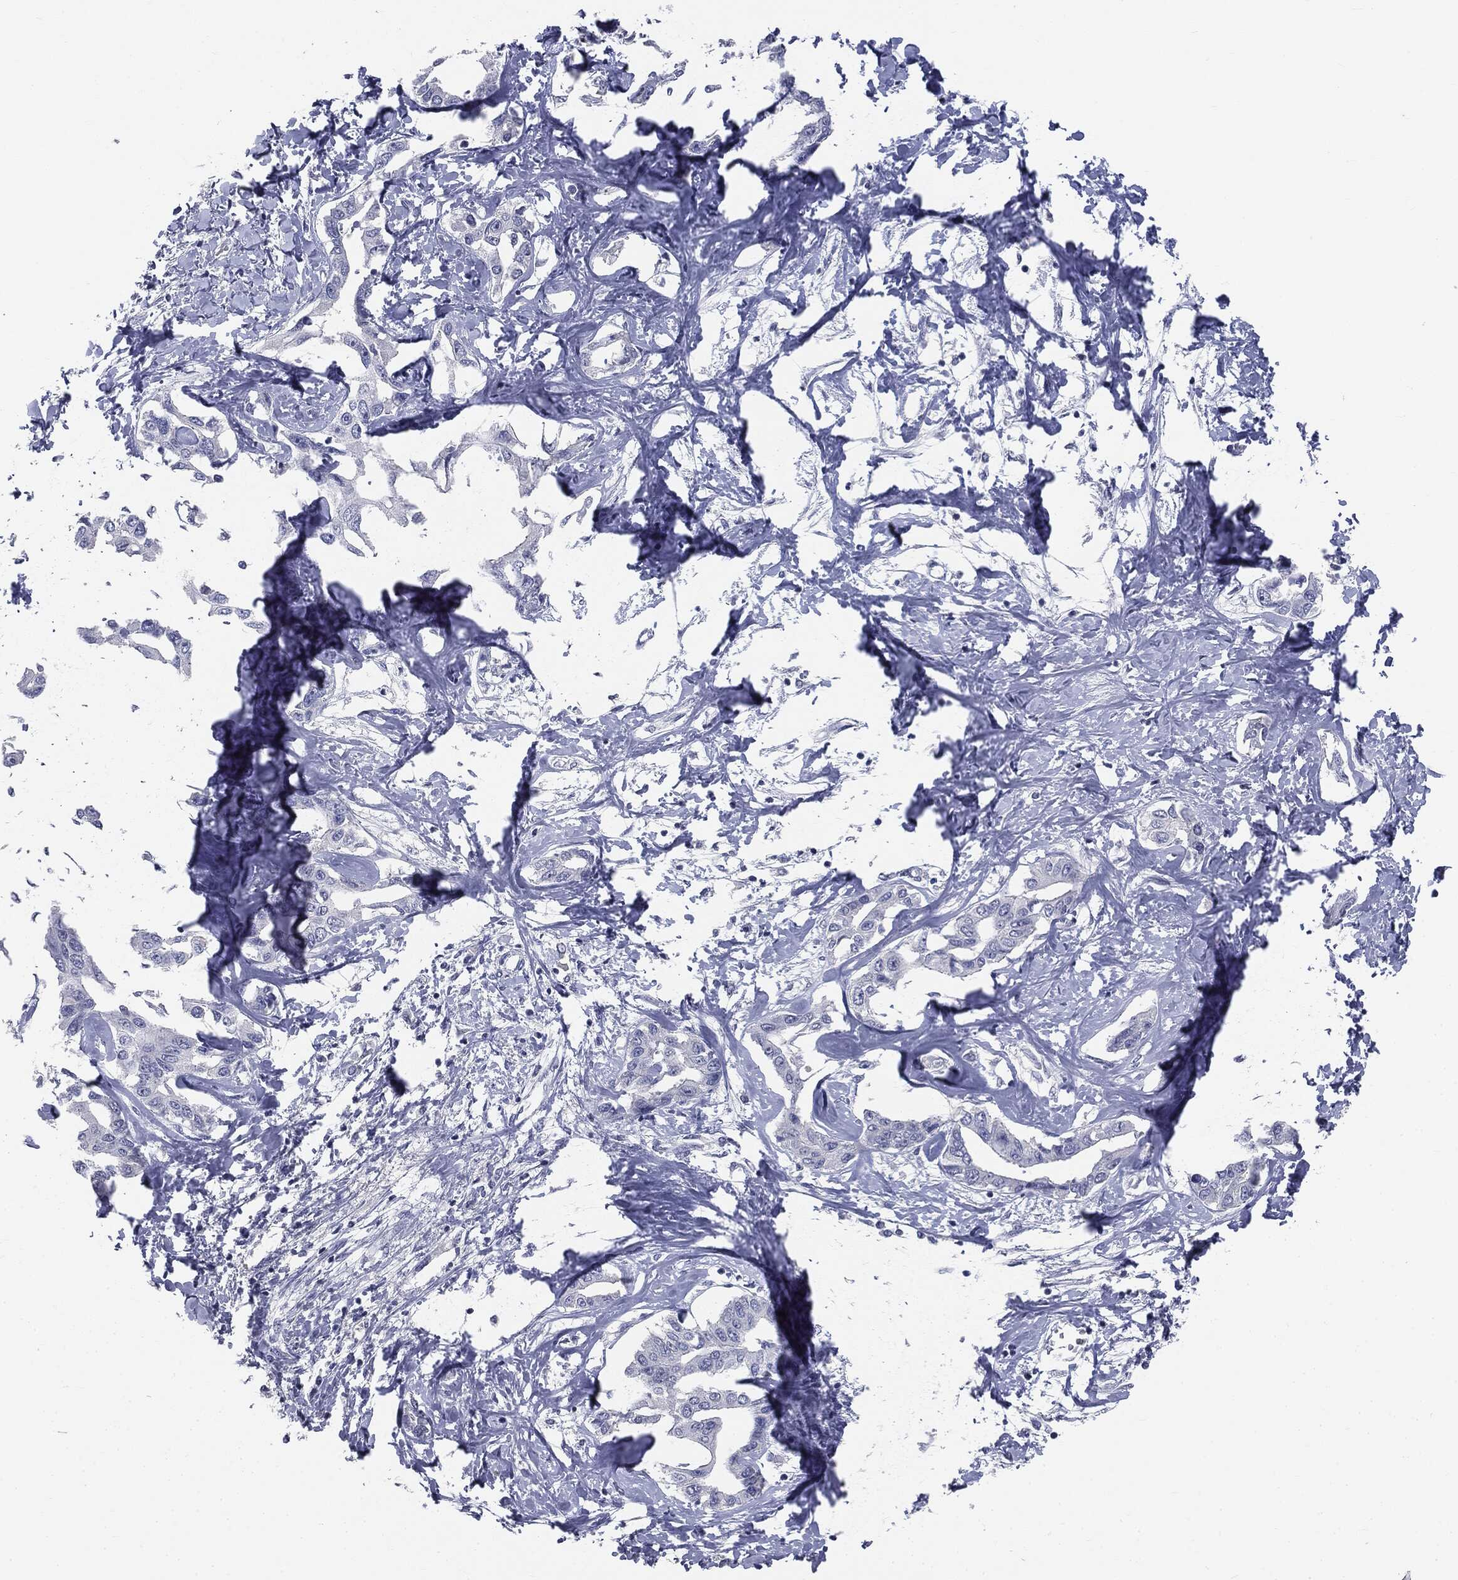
{"staining": {"intensity": "negative", "quantity": "none", "location": "none"}, "tissue": "liver cancer", "cell_type": "Tumor cells", "image_type": "cancer", "snomed": [{"axis": "morphology", "description": "Cholangiocarcinoma"}, {"axis": "topography", "description": "Liver"}], "caption": "DAB immunohistochemical staining of human liver cholangiocarcinoma reveals no significant positivity in tumor cells.", "gene": "AFP", "patient": {"sex": "male", "age": 59}}